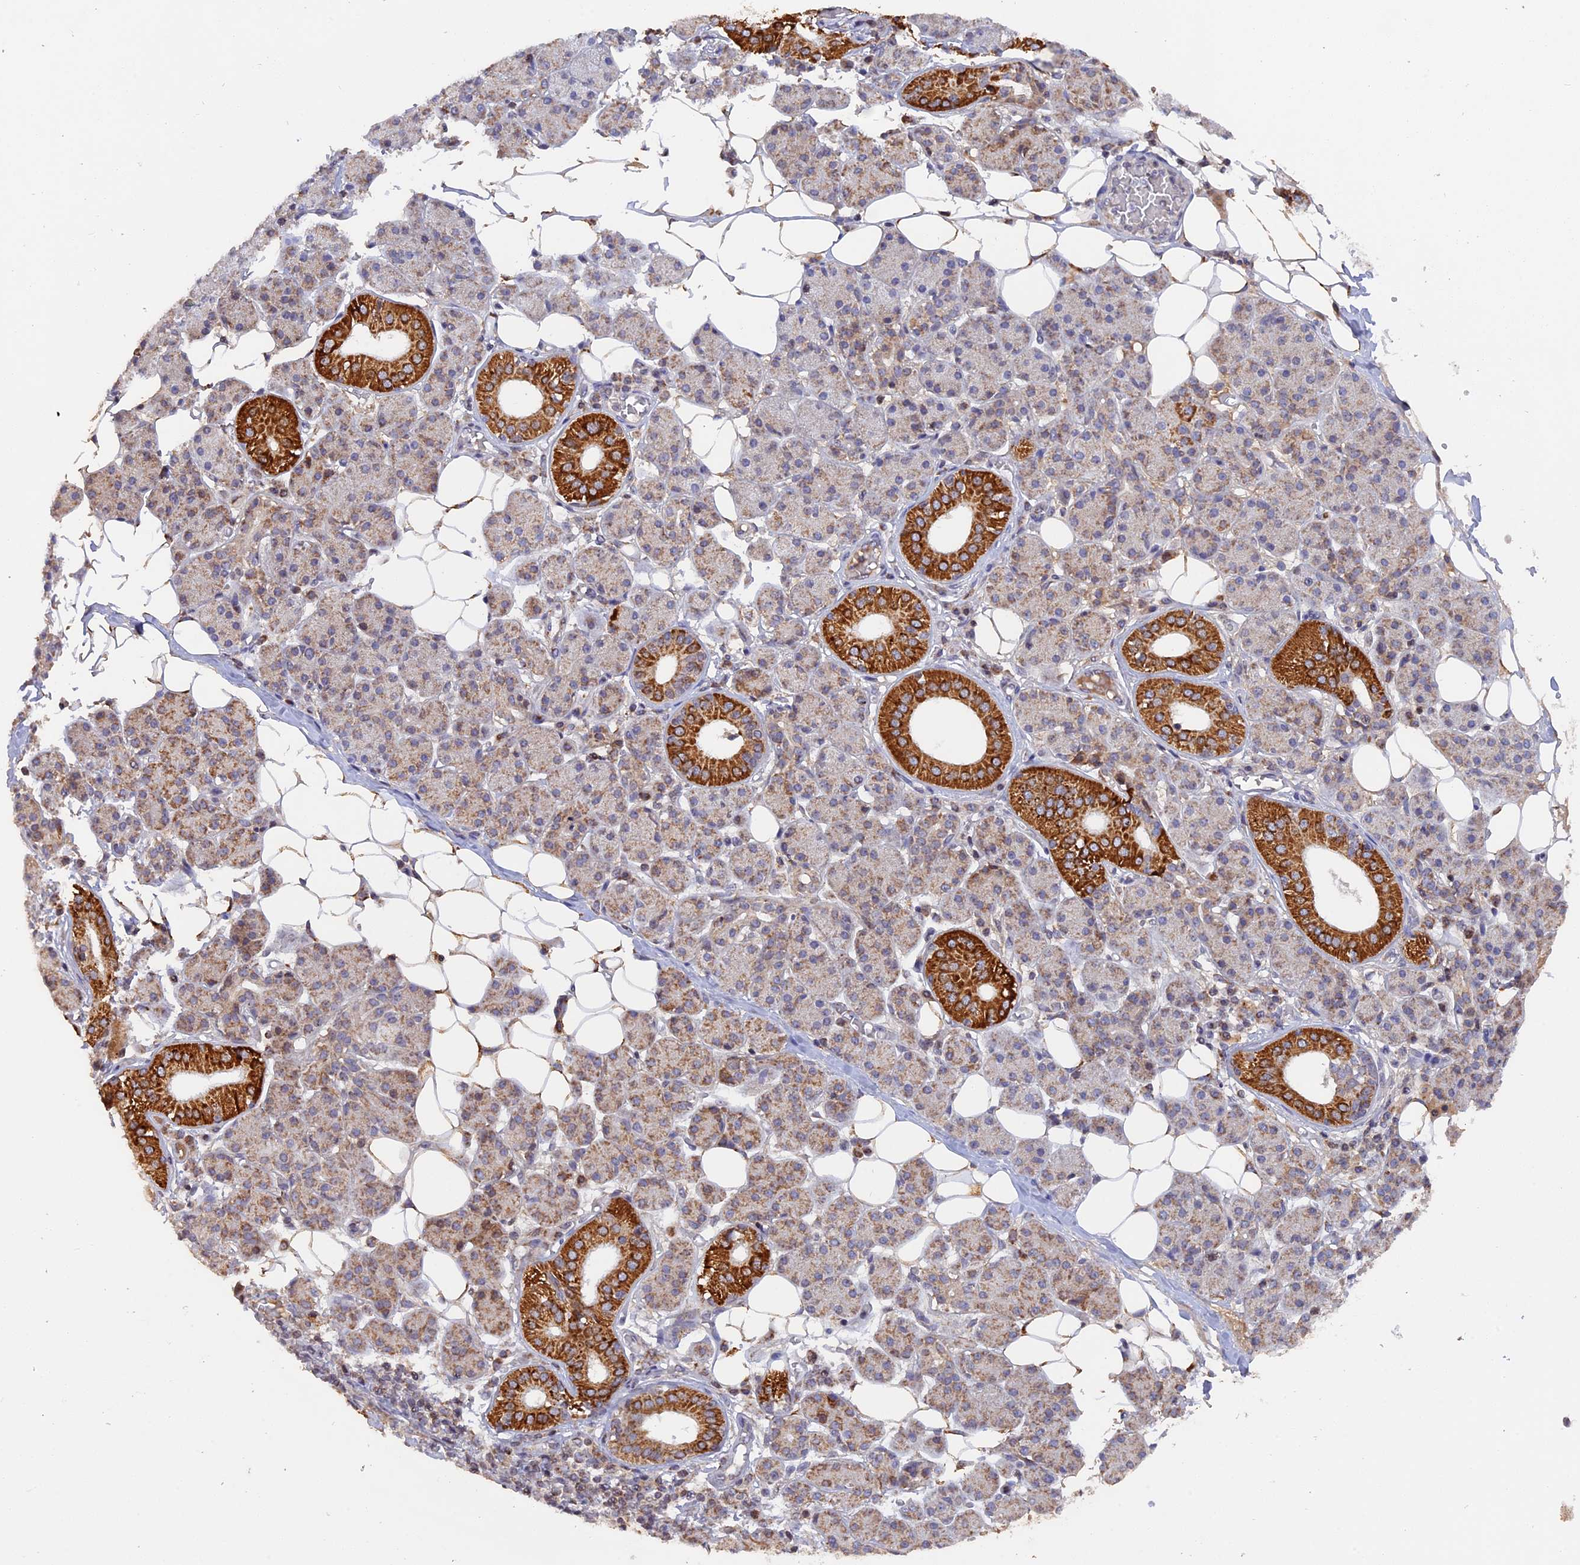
{"staining": {"intensity": "strong", "quantity": "<25%", "location": "cytoplasmic/membranous"}, "tissue": "salivary gland", "cell_type": "Glandular cells", "image_type": "normal", "snomed": [{"axis": "morphology", "description": "Normal tissue, NOS"}, {"axis": "topography", "description": "Salivary gland"}], "caption": "Salivary gland stained with IHC reveals strong cytoplasmic/membranous expression in about <25% of glandular cells.", "gene": "MPV17L", "patient": {"sex": "female", "age": 33}}